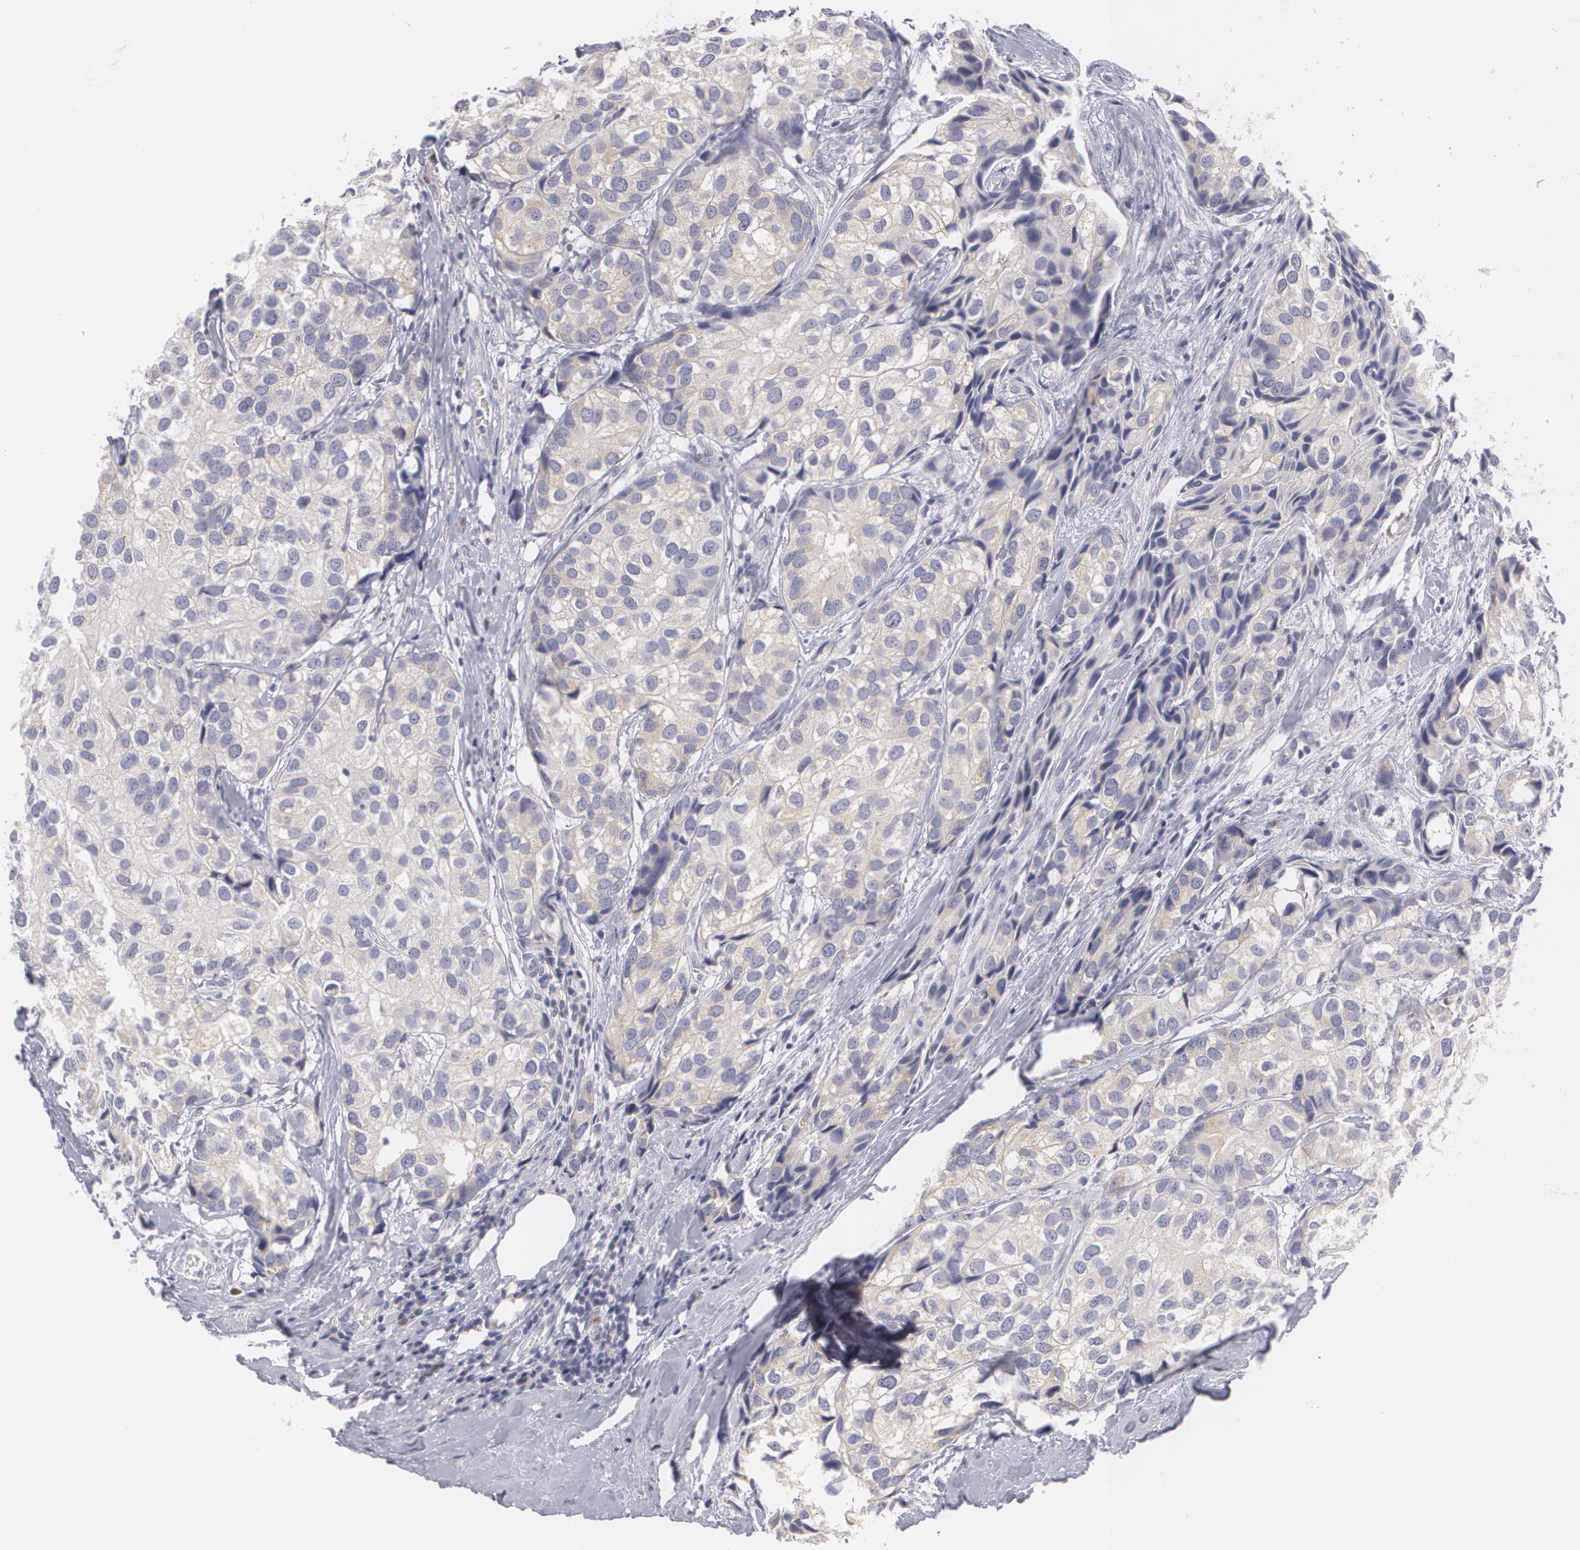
{"staining": {"intensity": "weak", "quantity": "25%-75%", "location": "cytoplasmic/membranous"}, "tissue": "breast cancer", "cell_type": "Tumor cells", "image_type": "cancer", "snomed": [{"axis": "morphology", "description": "Duct carcinoma"}, {"axis": "topography", "description": "Breast"}], "caption": "Infiltrating ductal carcinoma (breast) stained for a protein demonstrates weak cytoplasmic/membranous positivity in tumor cells.", "gene": "MBNL3", "patient": {"sex": "female", "age": 68}}